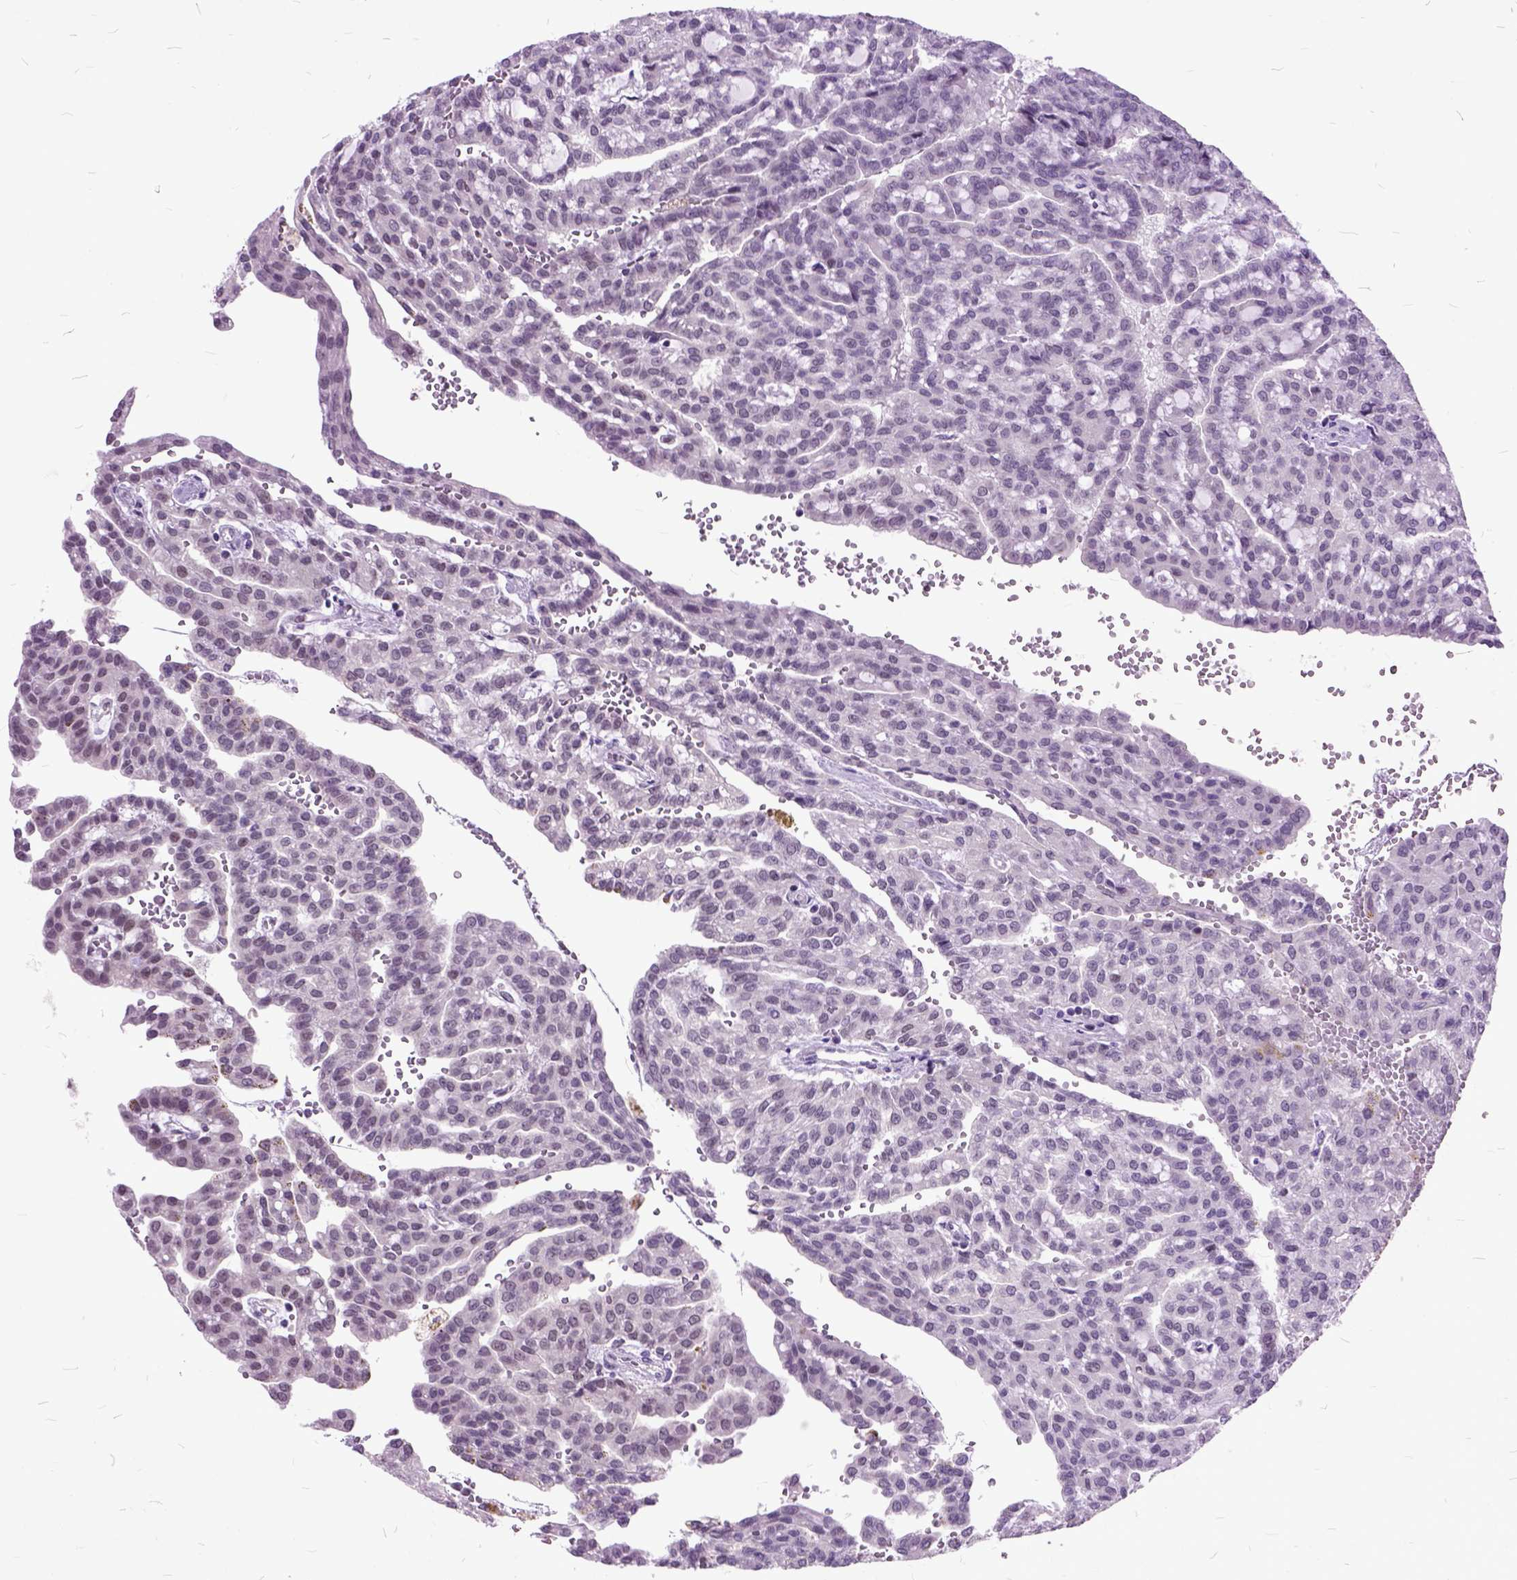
{"staining": {"intensity": "negative", "quantity": "none", "location": "none"}, "tissue": "renal cancer", "cell_type": "Tumor cells", "image_type": "cancer", "snomed": [{"axis": "morphology", "description": "Adenocarcinoma, NOS"}, {"axis": "topography", "description": "Kidney"}], "caption": "Tumor cells show no significant positivity in renal adenocarcinoma. (Stains: DAB immunohistochemistry (IHC) with hematoxylin counter stain, Microscopy: brightfield microscopy at high magnification).", "gene": "ORC5", "patient": {"sex": "male", "age": 63}}